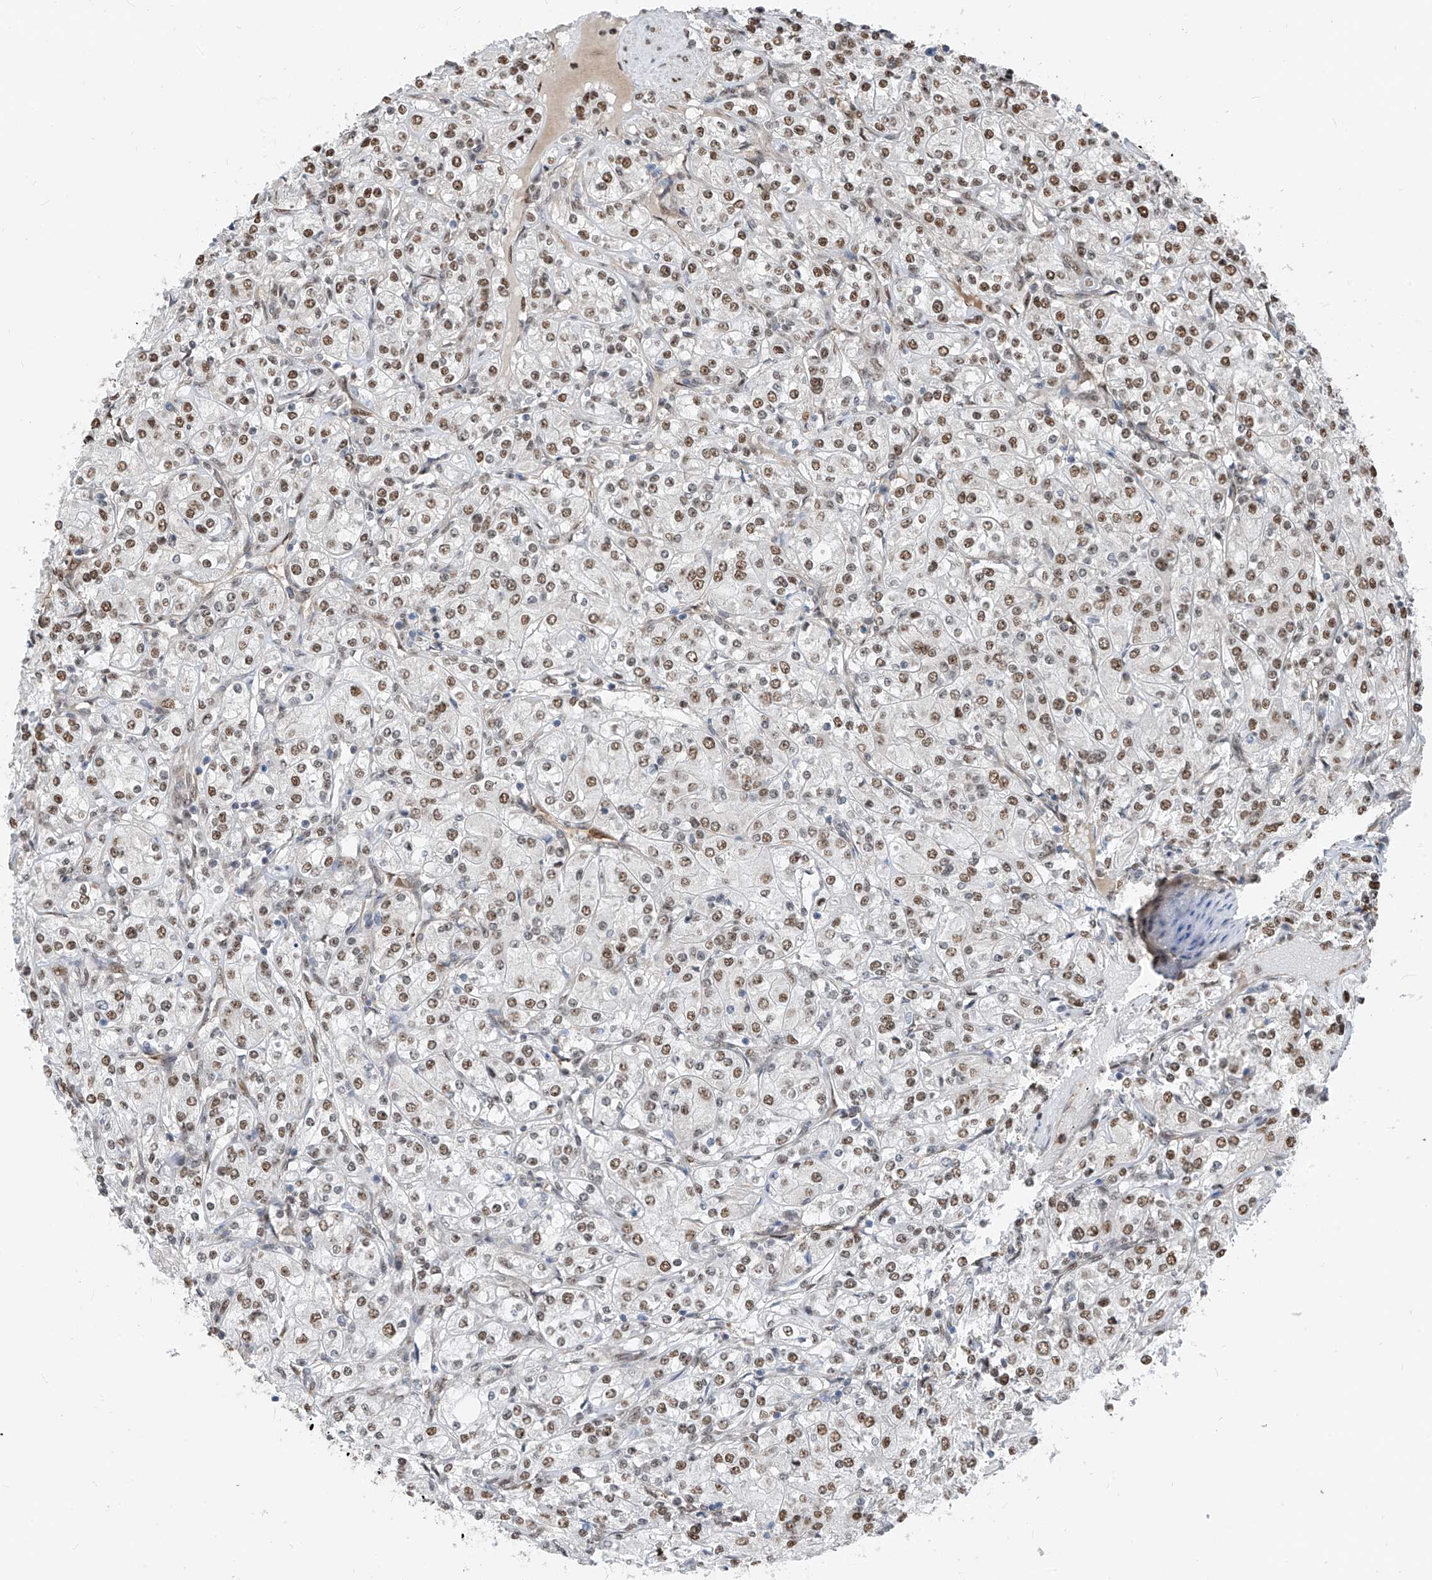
{"staining": {"intensity": "moderate", "quantity": ">75%", "location": "nuclear"}, "tissue": "renal cancer", "cell_type": "Tumor cells", "image_type": "cancer", "snomed": [{"axis": "morphology", "description": "Adenocarcinoma, NOS"}, {"axis": "topography", "description": "Kidney"}], "caption": "Immunohistochemical staining of renal cancer (adenocarcinoma) reveals medium levels of moderate nuclear protein staining in about >75% of tumor cells.", "gene": "RBP7", "patient": {"sex": "male", "age": 77}}